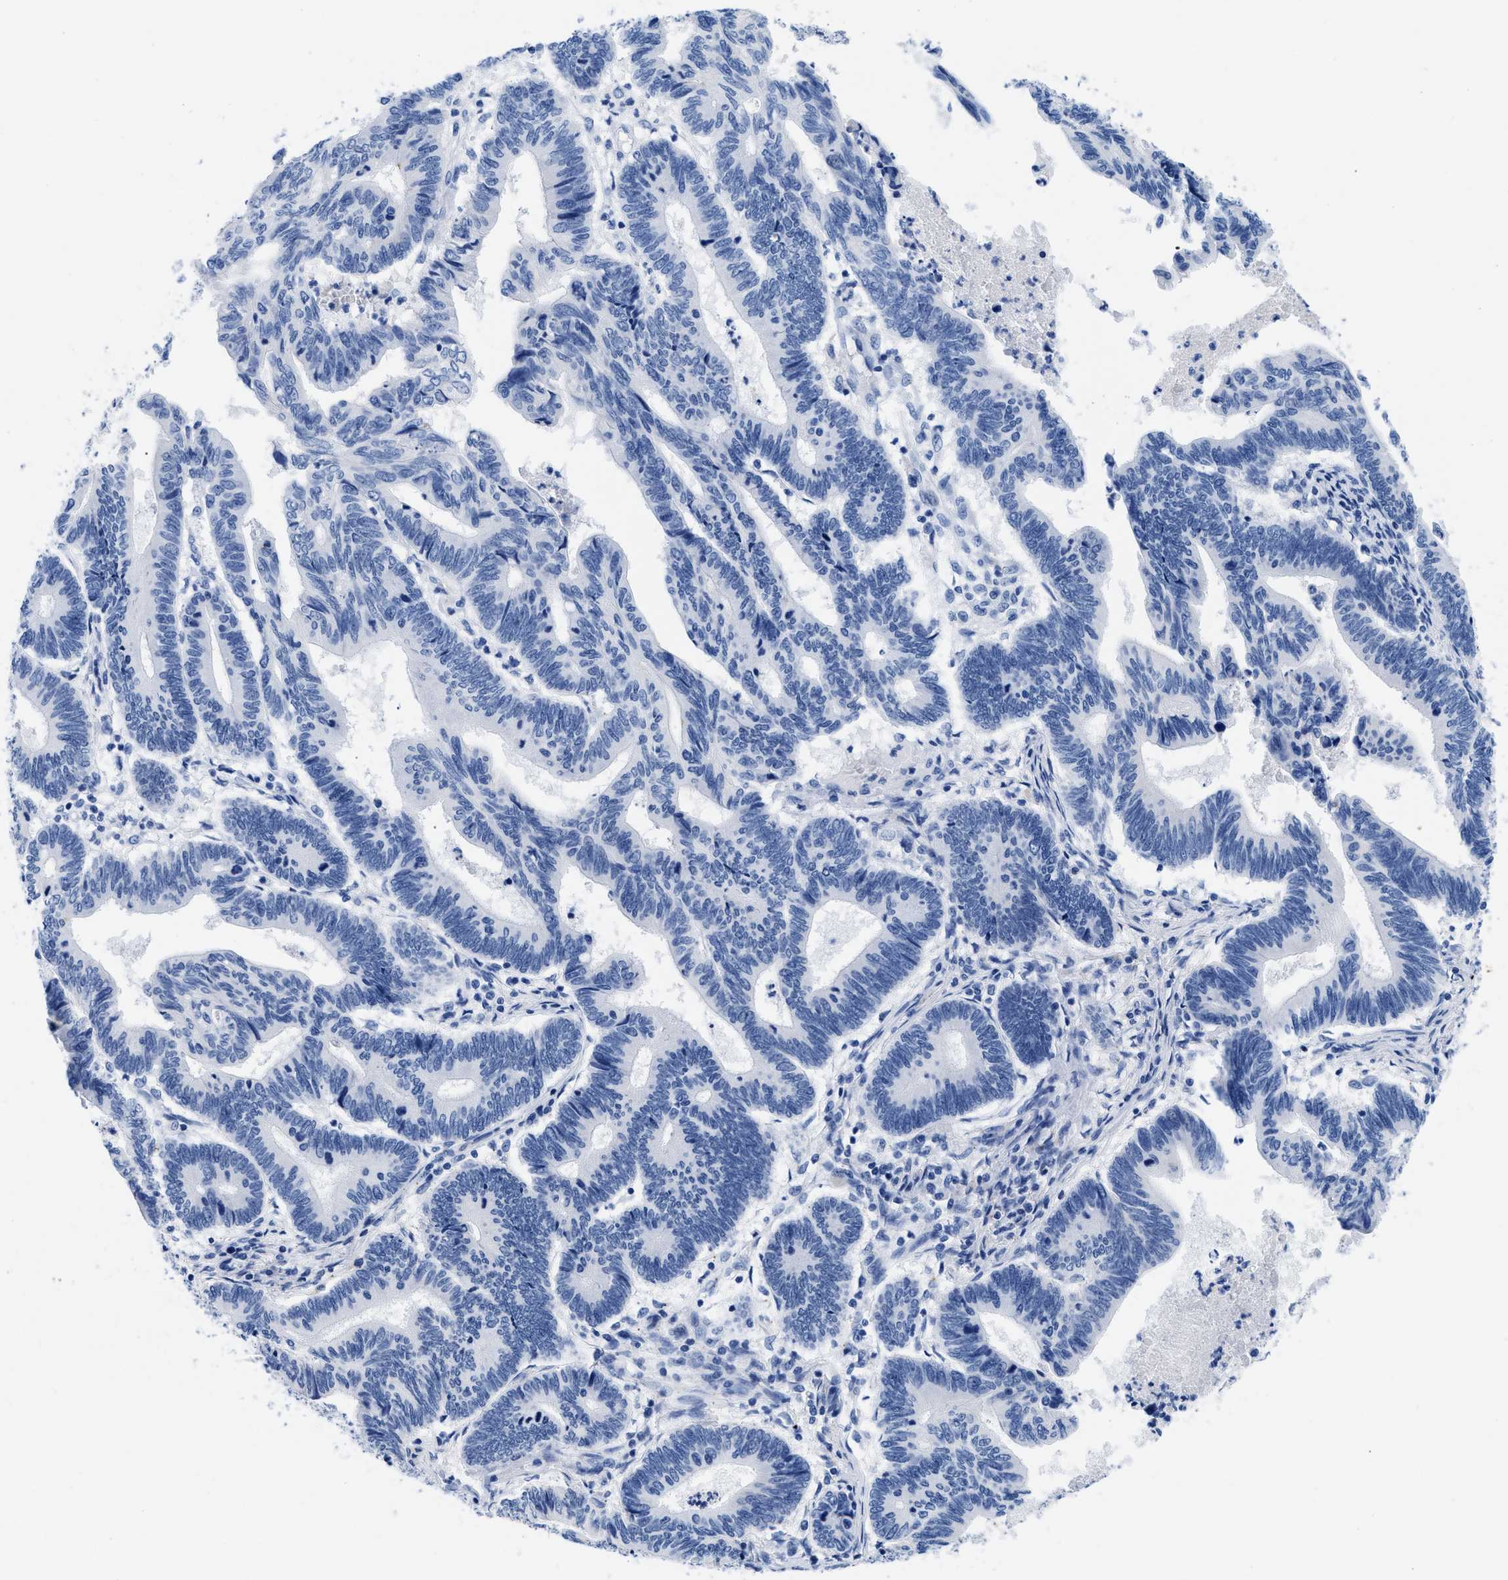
{"staining": {"intensity": "negative", "quantity": "none", "location": "none"}, "tissue": "pancreatic cancer", "cell_type": "Tumor cells", "image_type": "cancer", "snomed": [{"axis": "morphology", "description": "Adenocarcinoma, NOS"}, {"axis": "topography", "description": "Pancreas"}], "caption": "This is an immunohistochemistry (IHC) image of human pancreatic cancer. There is no positivity in tumor cells.", "gene": "TMEM68", "patient": {"sex": "female", "age": 70}}